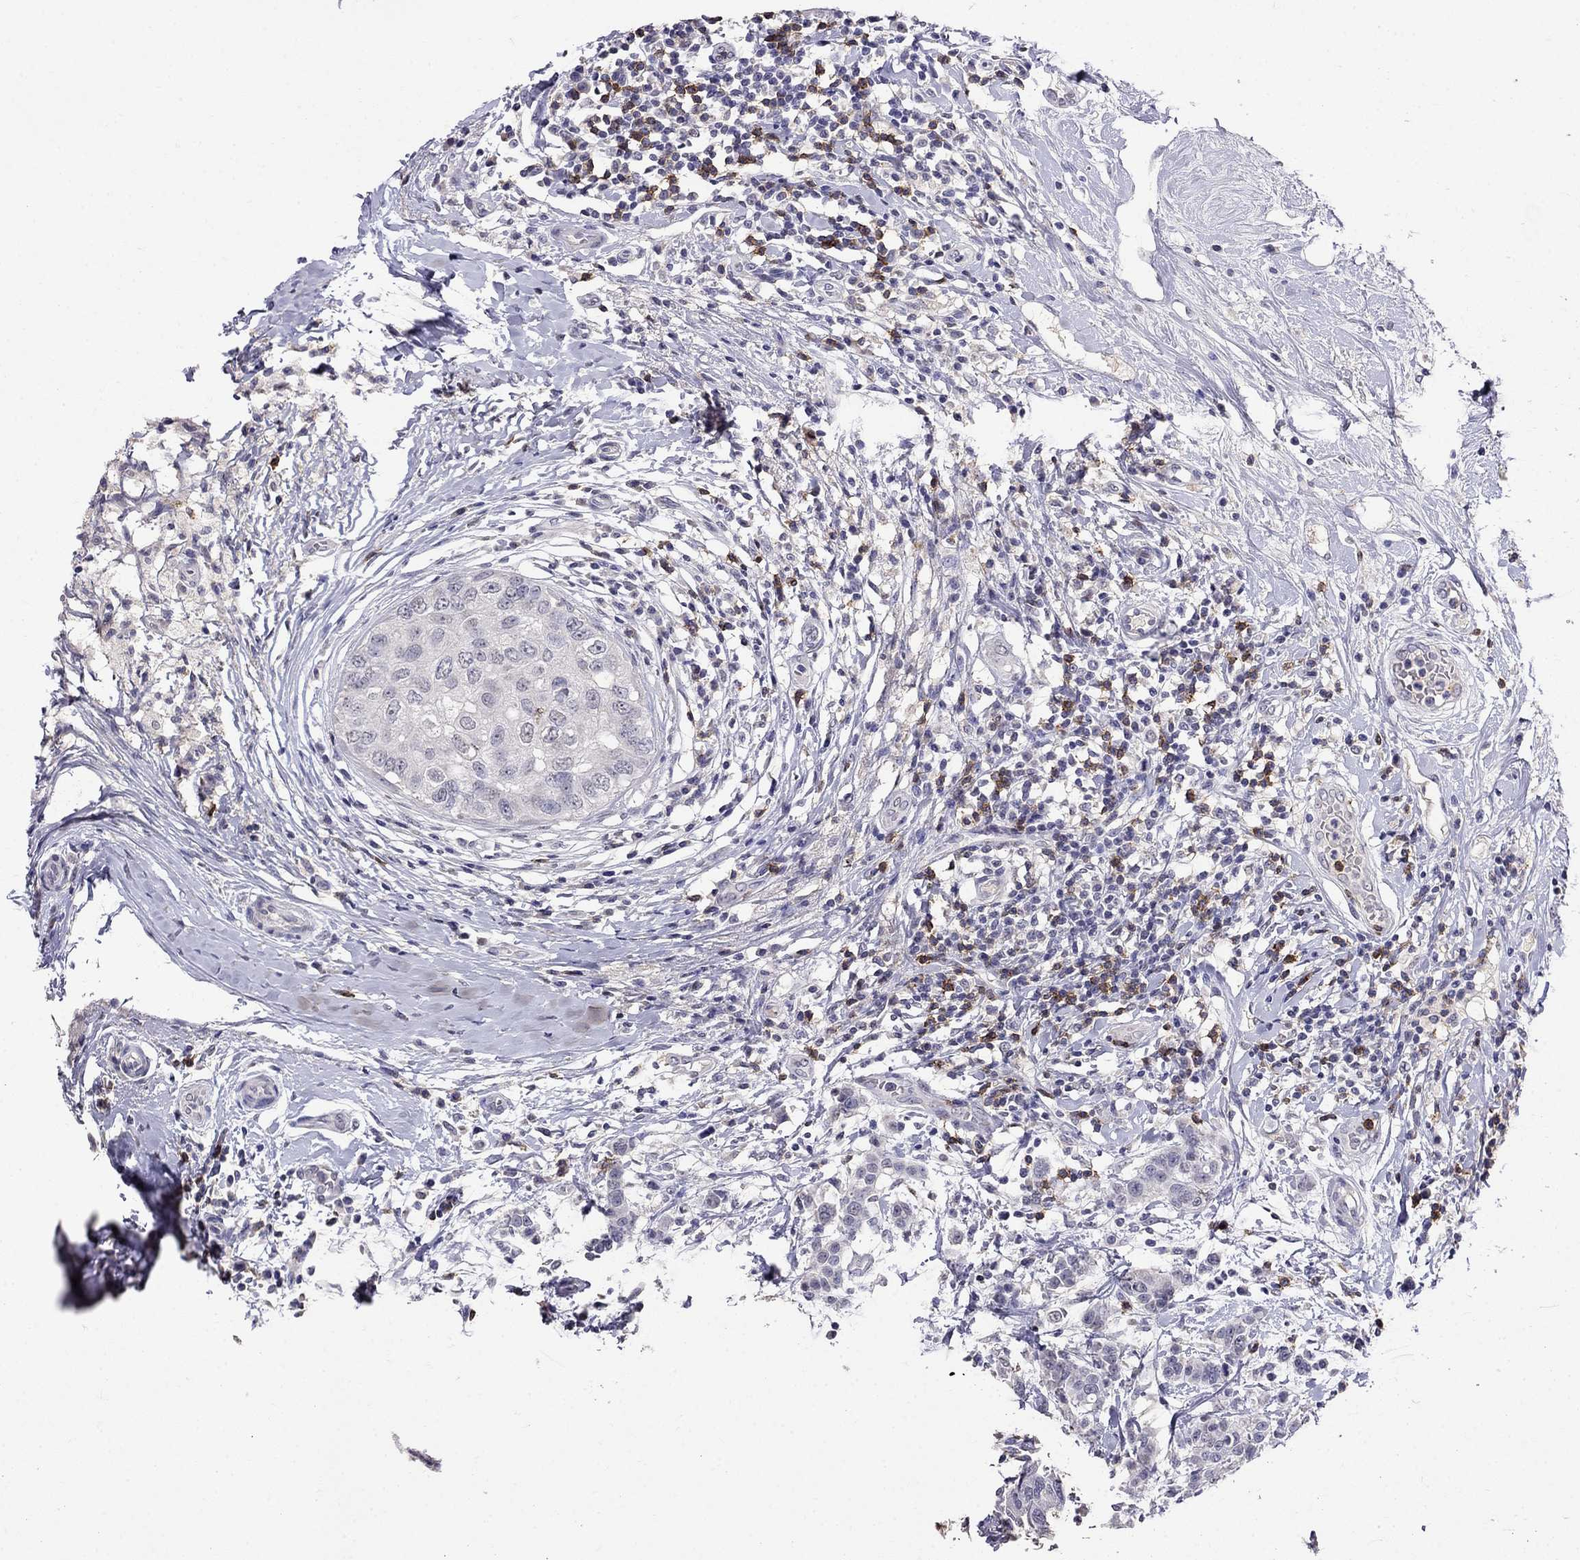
{"staining": {"intensity": "negative", "quantity": "none", "location": "none"}, "tissue": "breast cancer", "cell_type": "Tumor cells", "image_type": "cancer", "snomed": [{"axis": "morphology", "description": "Duct carcinoma"}, {"axis": "topography", "description": "Breast"}], "caption": "A high-resolution photomicrograph shows IHC staining of infiltrating ductal carcinoma (breast), which reveals no significant expression in tumor cells.", "gene": "CD8B", "patient": {"sex": "female", "age": 27}}